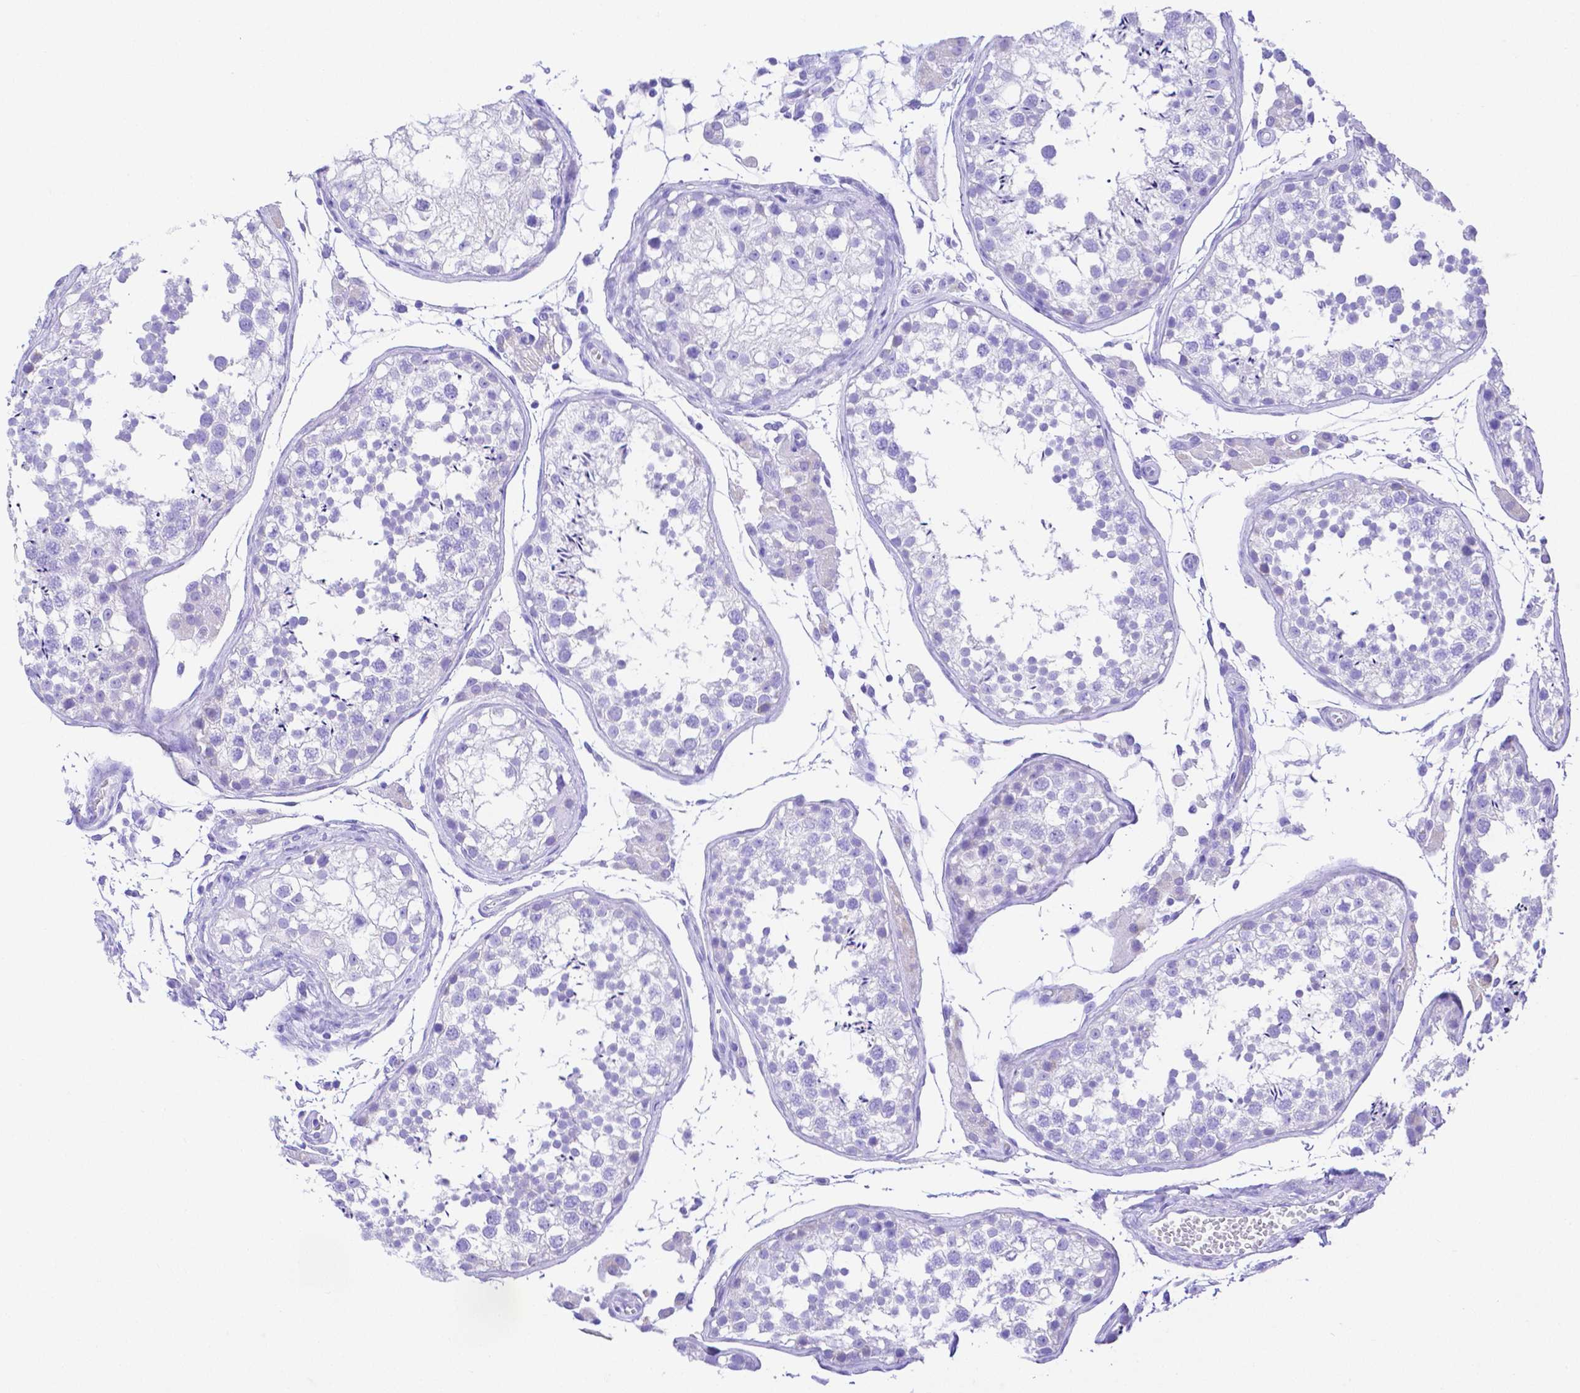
{"staining": {"intensity": "negative", "quantity": "none", "location": "none"}, "tissue": "testis", "cell_type": "Cells in seminiferous ducts", "image_type": "normal", "snomed": [{"axis": "morphology", "description": "Normal tissue, NOS"}, {"axis": "morphology", "description": "Seminoma, NOS"}, {"axis": "topography", "description": "Testis"}], "caption": "IHC micrograph of unremarkable testis stained for a protein (brown), which shows no expression in cells in seminiferous ducts.", "gene": "SMR3A", "patient": {"sex": "male", "age": 29}}